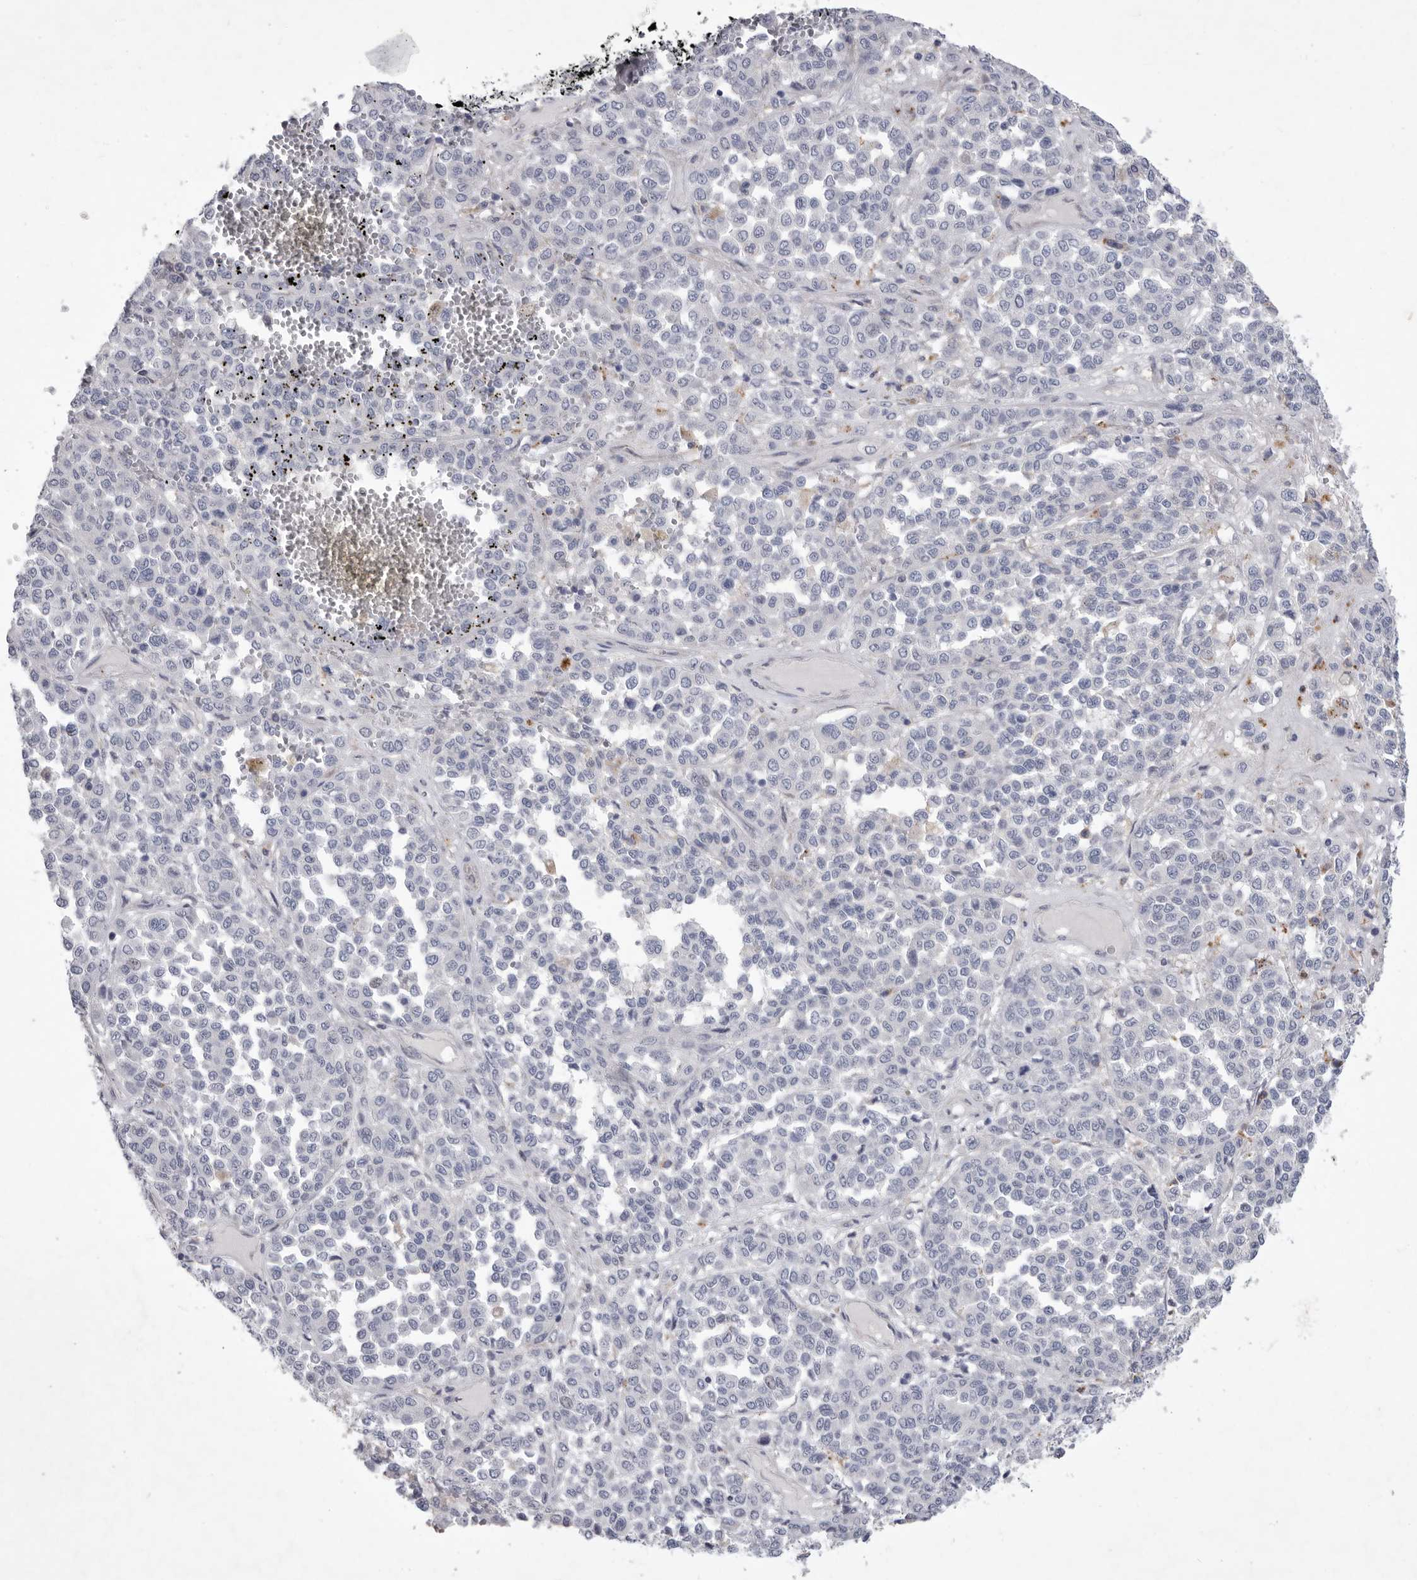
{"staining": {"intensity": "negative", "quantity": "none", "location": "none"}, "tissue": "melanoma", "cell_type": "Tumor cells", "image_type": "cancer", "snomed": [{"axis": "morphology", "description": "Malignant melanoma, Metastatic site"}, {"axis": "topography", "description": "Pancreas"}], "caption": "Immunohistochemical staining of human malignant melanoma (metastatic site) displays no significant positivity in tumor cells.", "gene": "SIGLEC10", "patient": {"sex": "female", "age": 30}}